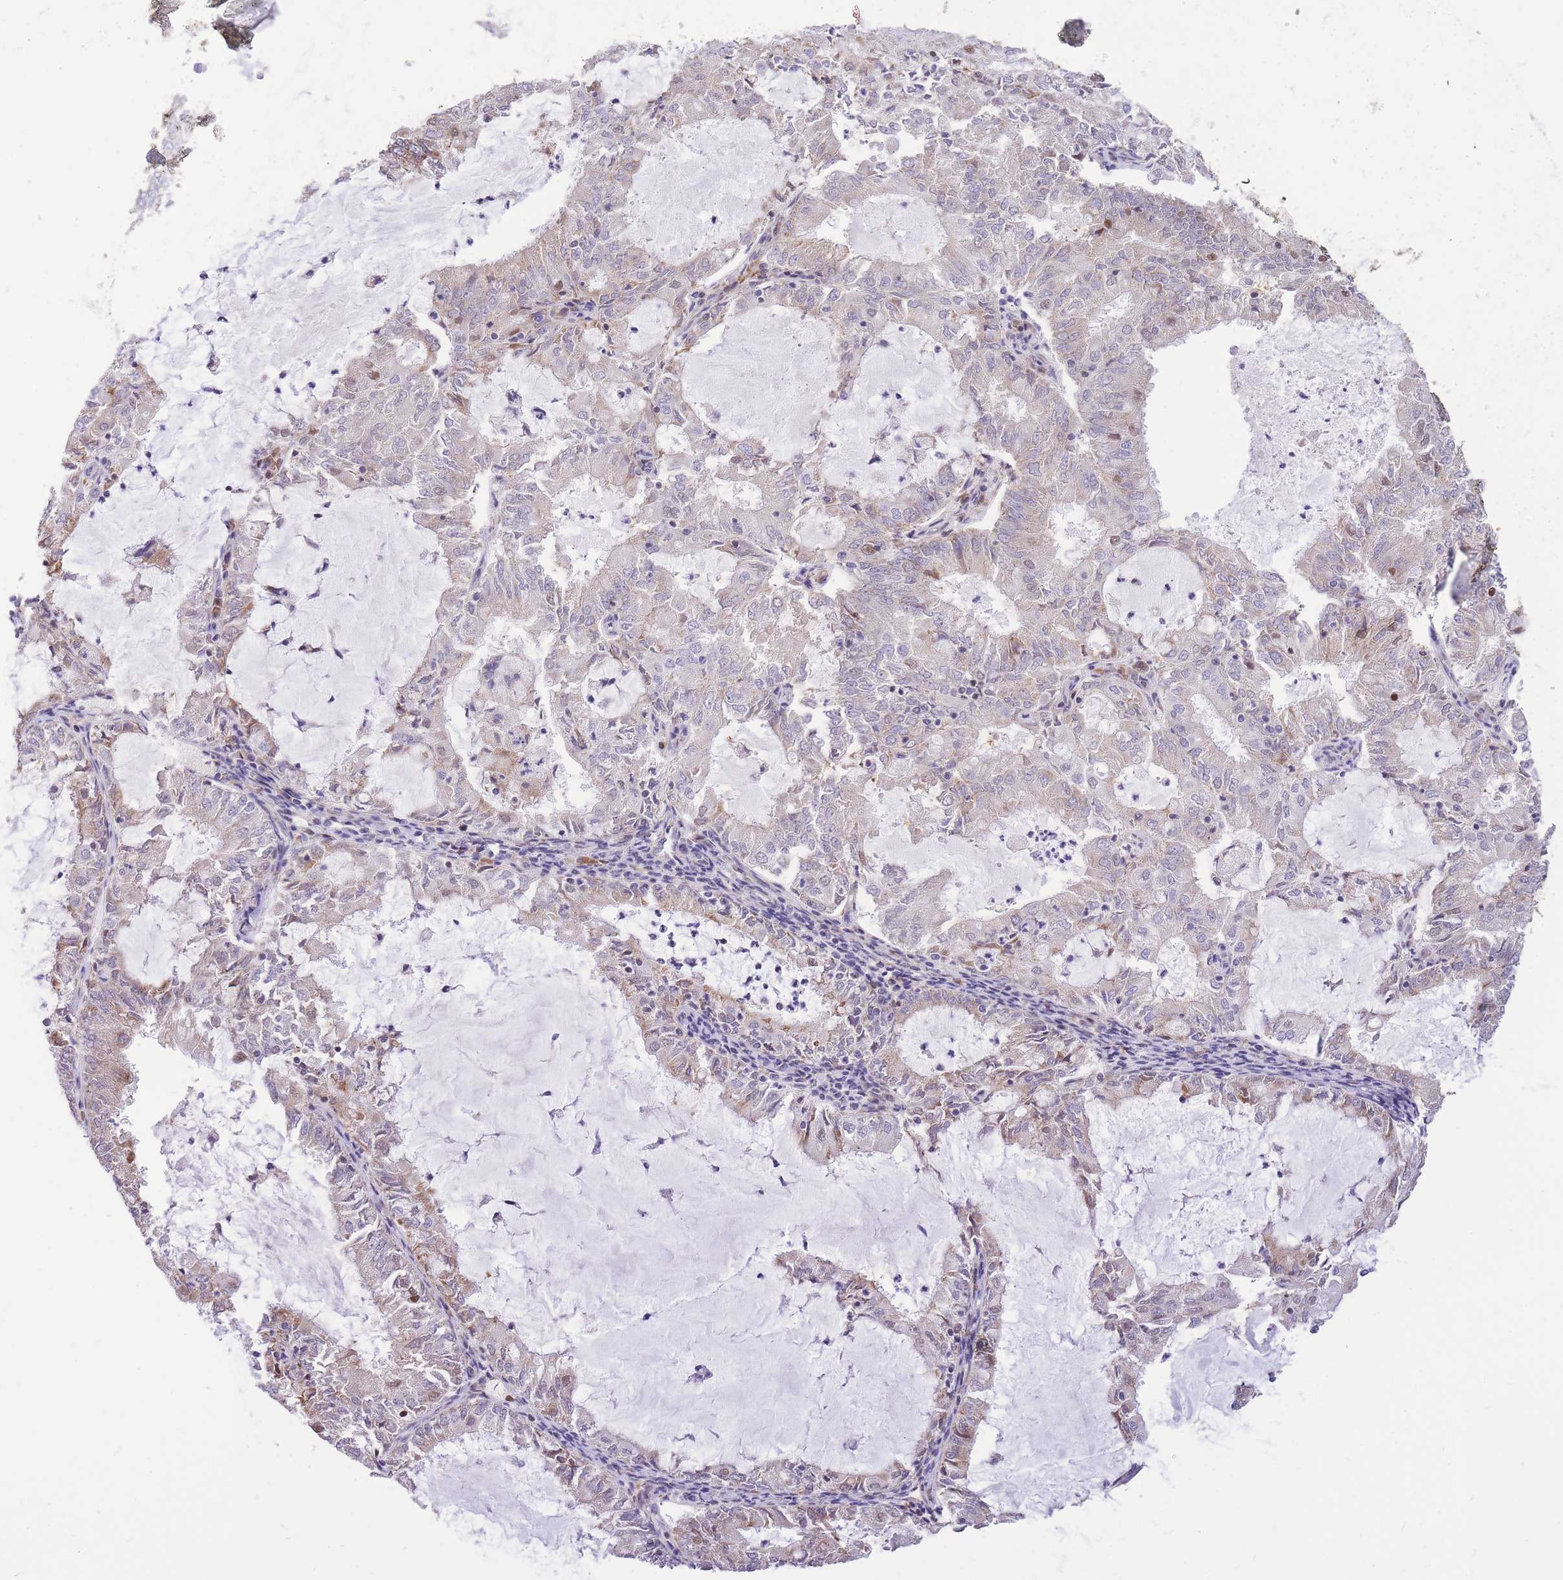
{"staining": {"intensity": "weak", "quantity": "<25%", "location": "cytoplasmic/membranous,nuclear"}, "tissue": "endometrial cancer", "cell_type": "Tumor cells", "image_type": "cancer", "snomed": [{"axis": "morphology", "description": "Adenocarcinoma, NOS"}, {"axis": "topography", "description": "Endometrium"}], "caption": "Histopathology image shows no protein expression in tumor cells of adenocarcinoma (endometrial) tissue.", "gene": "TOPAZ1", "patient": {"sex": "female", "age": 57}}